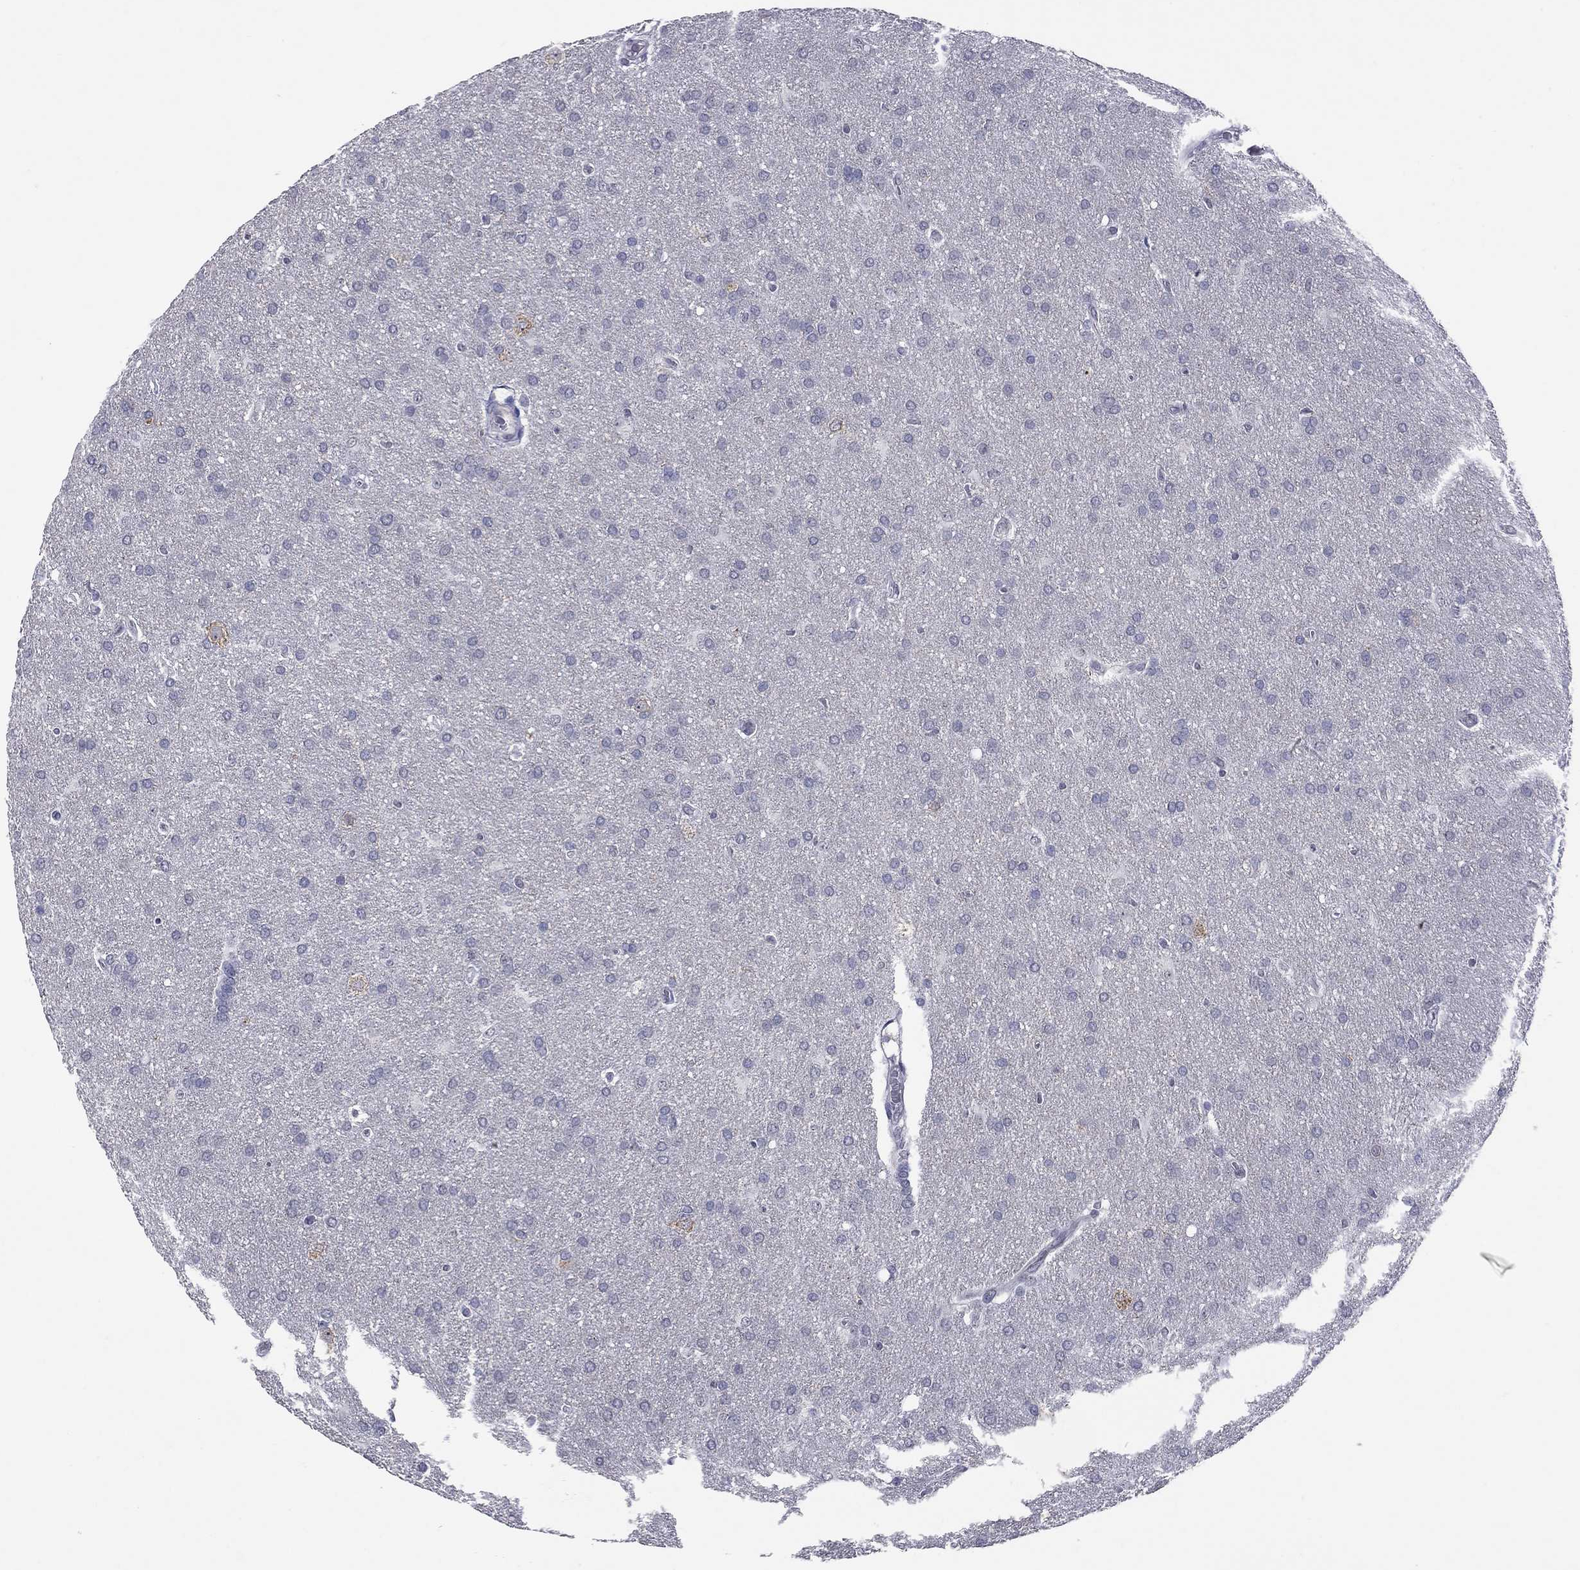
{"staining": {"intensity": "negative", "quantity": "none", "location": "none"}, "tissue": "glioma", "cell_type": "Tumor cells", "image_type": "cancer", "snomed": [{"axis": "morphology", "description": "Glioma, malignant, Low grade"}, {"axis": "topography", "description": "Brain"}], "caption": "A micrograph of malignant low-grade glioma stained for a protein shows no brown staining in tumor cells.", "gene": "SHOC2", "patient": {"sex": "female", "age": 32}}